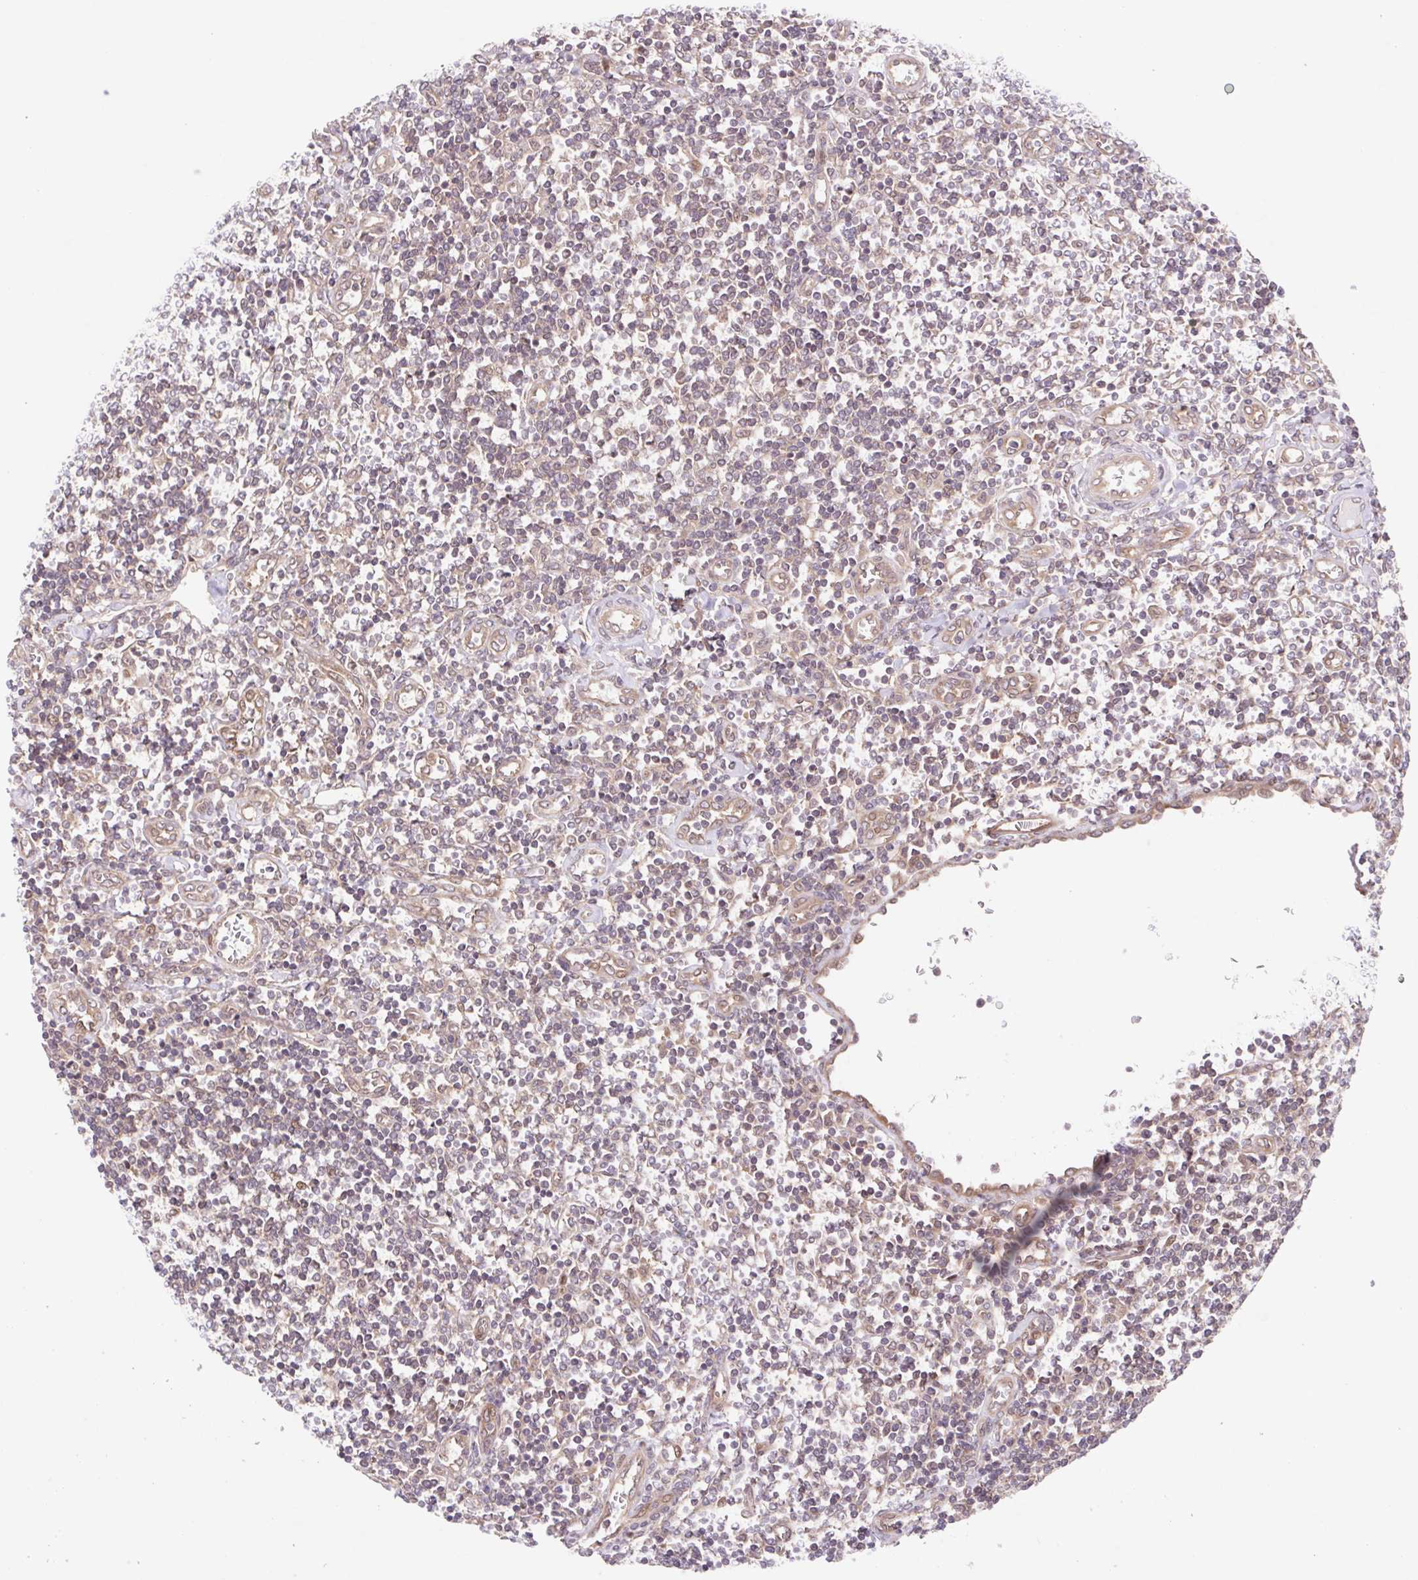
{"staining": {"intensity": "weak", "quantity": "25%-75%", "location": "cytoplasmic/membranous"}, "tissue": "lymphoma", "cell_type": "Tumor cells", "image_type": "cancer", "snomed": [{"axis": "morphology", "description": "Malignant lymphoma, non-Hodgkin's type, Low grade"}, {"axis": "topography", "description": "Lymph node"}], "caption": "Immunohistochemistry of lymphoma displays low levels of weak cytoplasmic/membranous staining in approximately 25%-75% of tumor cells. (Stains: DAB in brown, nuclei in blue, Microscopy: brightfield microscopy at high magnification).", "gene": "HFE", "patient": {"sex": "male", "age": 52}}